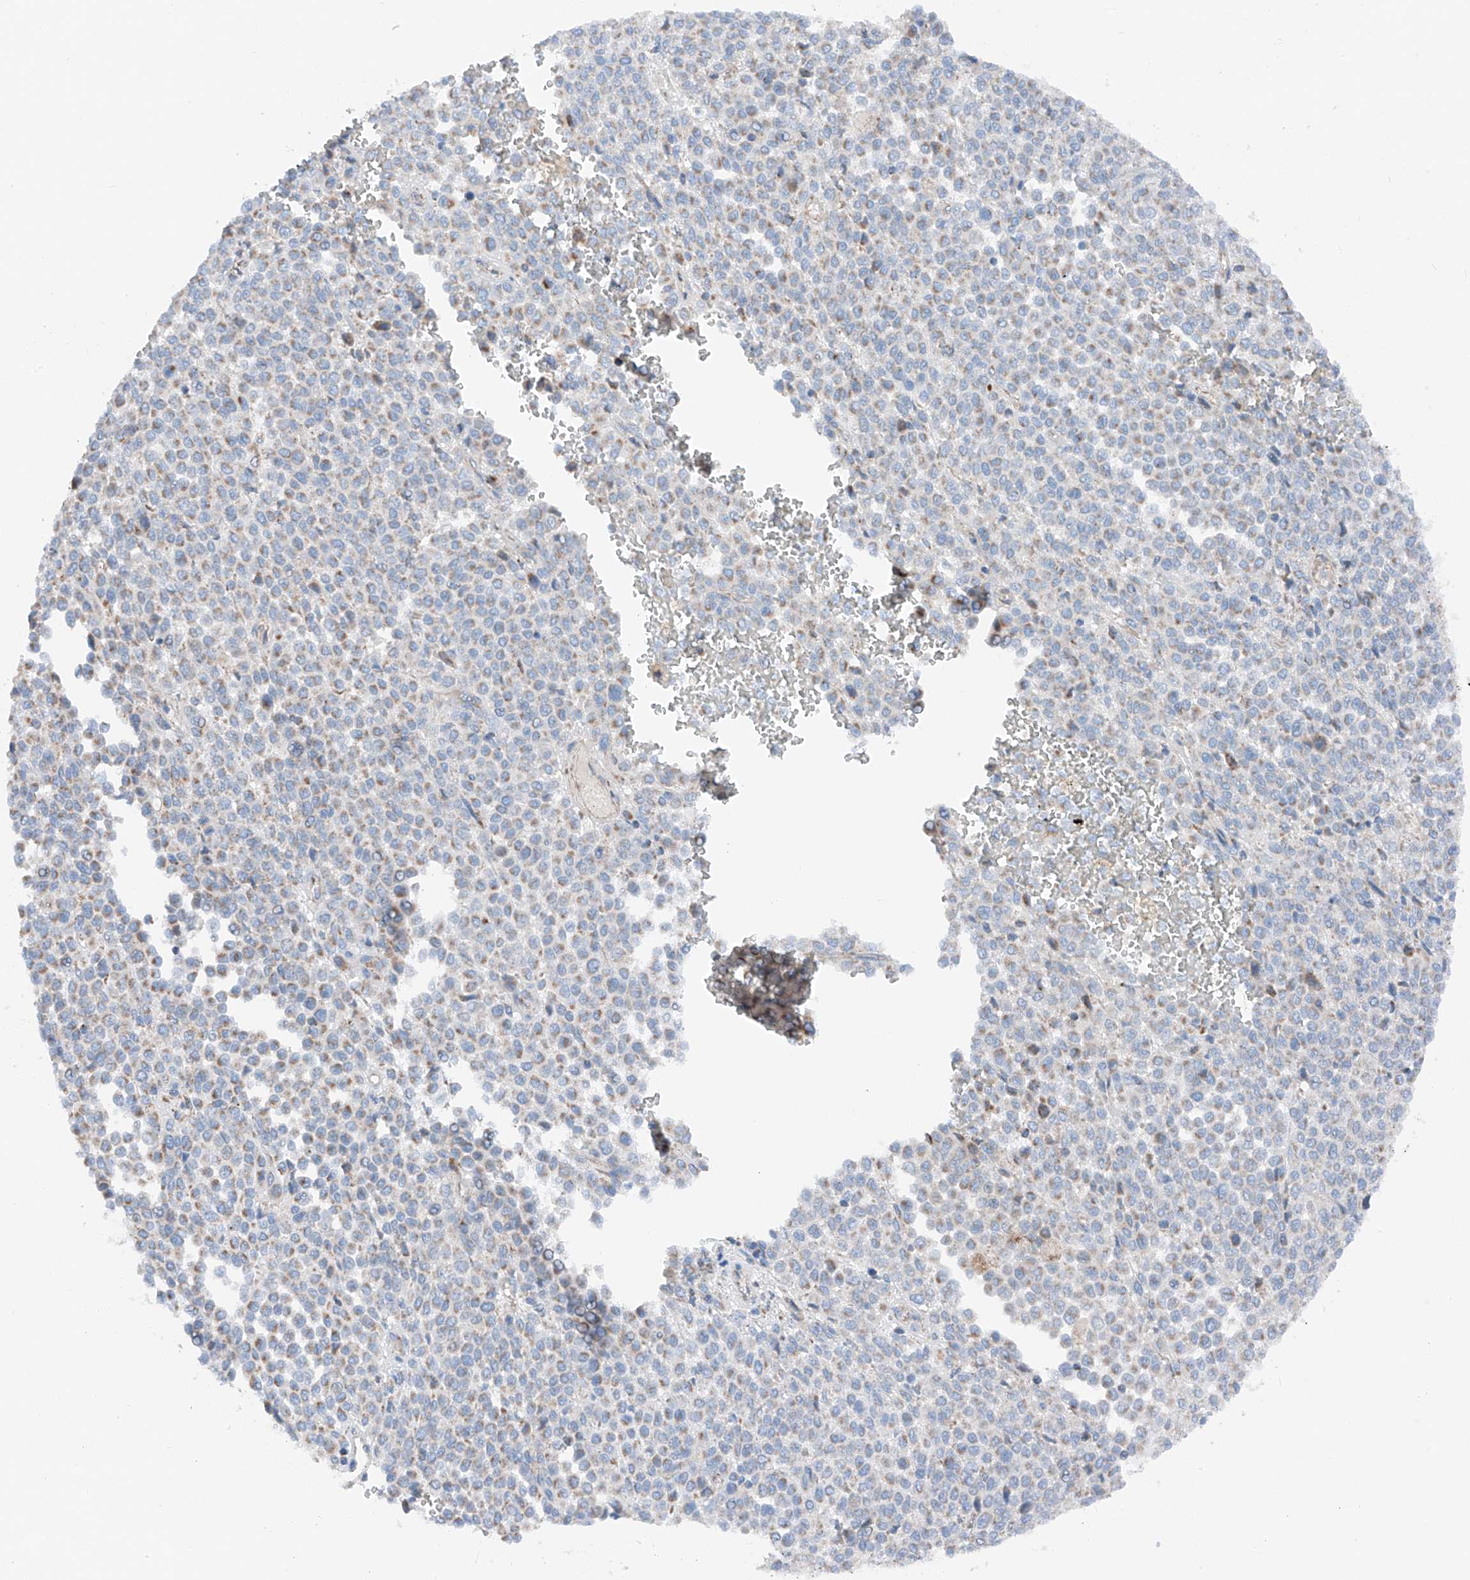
{"staining": {"intensity": "moderate", "quantity": "<25%", "location": "cytoplasmic/membranous"}, "tissue": "melanoma", "cell_type": "Tumor cells", "image_type": "cancer", "snomed": [{"axis": "morphology", "description": "Malignant melanoma, Metastatic site"}, {"axis": "topography", "description": "Pancreas"}], "caption": "Protein expression analysis of melanoma exhibits moderate cytoplasmic/membranous positivity in approximately <25% of tumor cells.", "gene": "MRAP", "patient": {"sex": "female", "age": 30}}